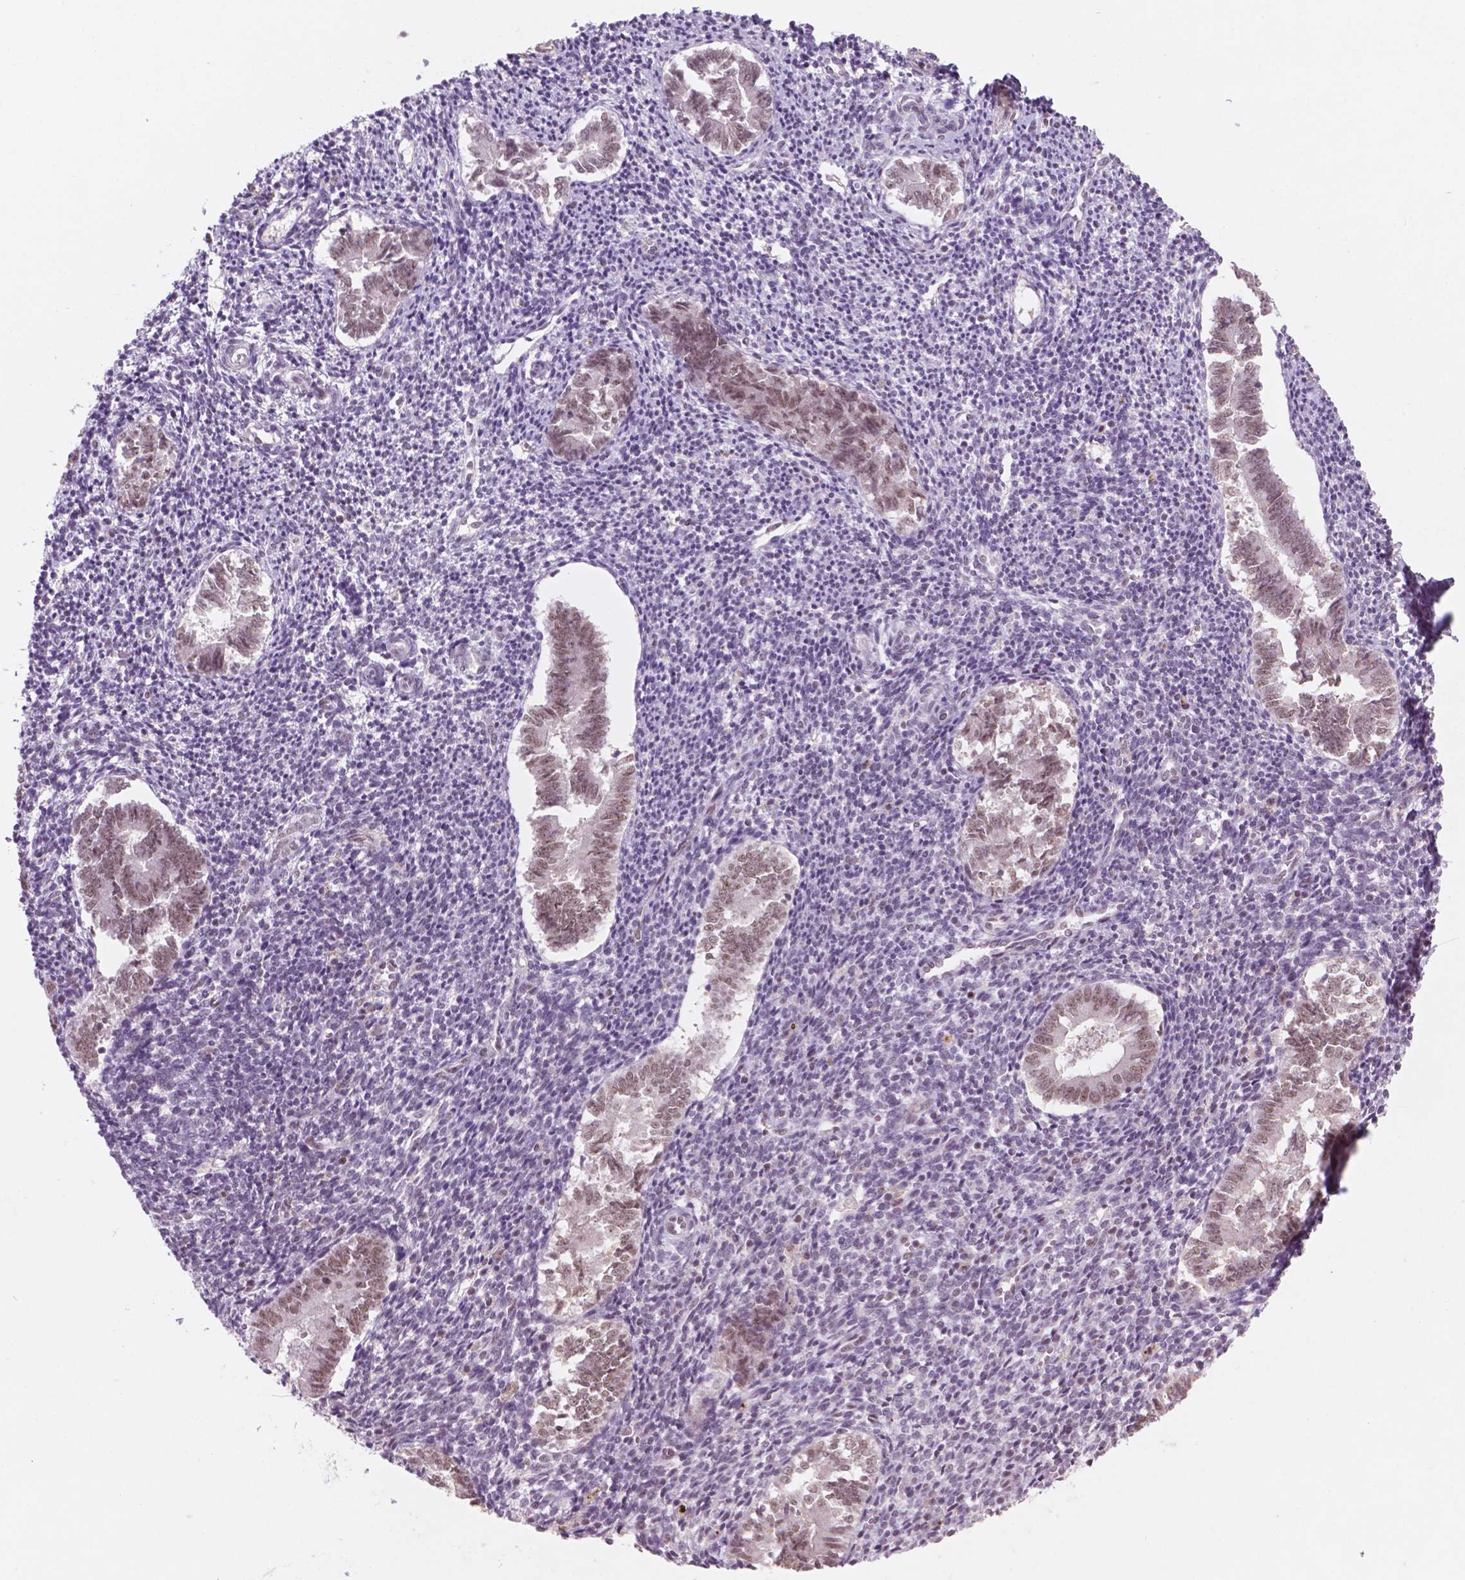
{"staining": {"intensity": "weak", "quantity": "25%-75%", "location": "nuclear"}, "tissue": "endometrium", "cell_type": "Cells in endometrial stroma", "image_type": "normal", "snomed": [{"axis": "morphology", "description": "Normal tissue, NOS"}, {"axis": "topography", "description": "Endometrium"}], "caption": "The immunohistochemical stain shows weak nuclear expression in cells in endometrial stroma of normal endometrium. The staining was performed using DAB (3,3'-diaminobenzidine), with brown indicating positive protein expression. Nuclei are stained blue with hematoxylin.", "gene": "CTR9", "patient": {"sex": "female", "age": 25}}